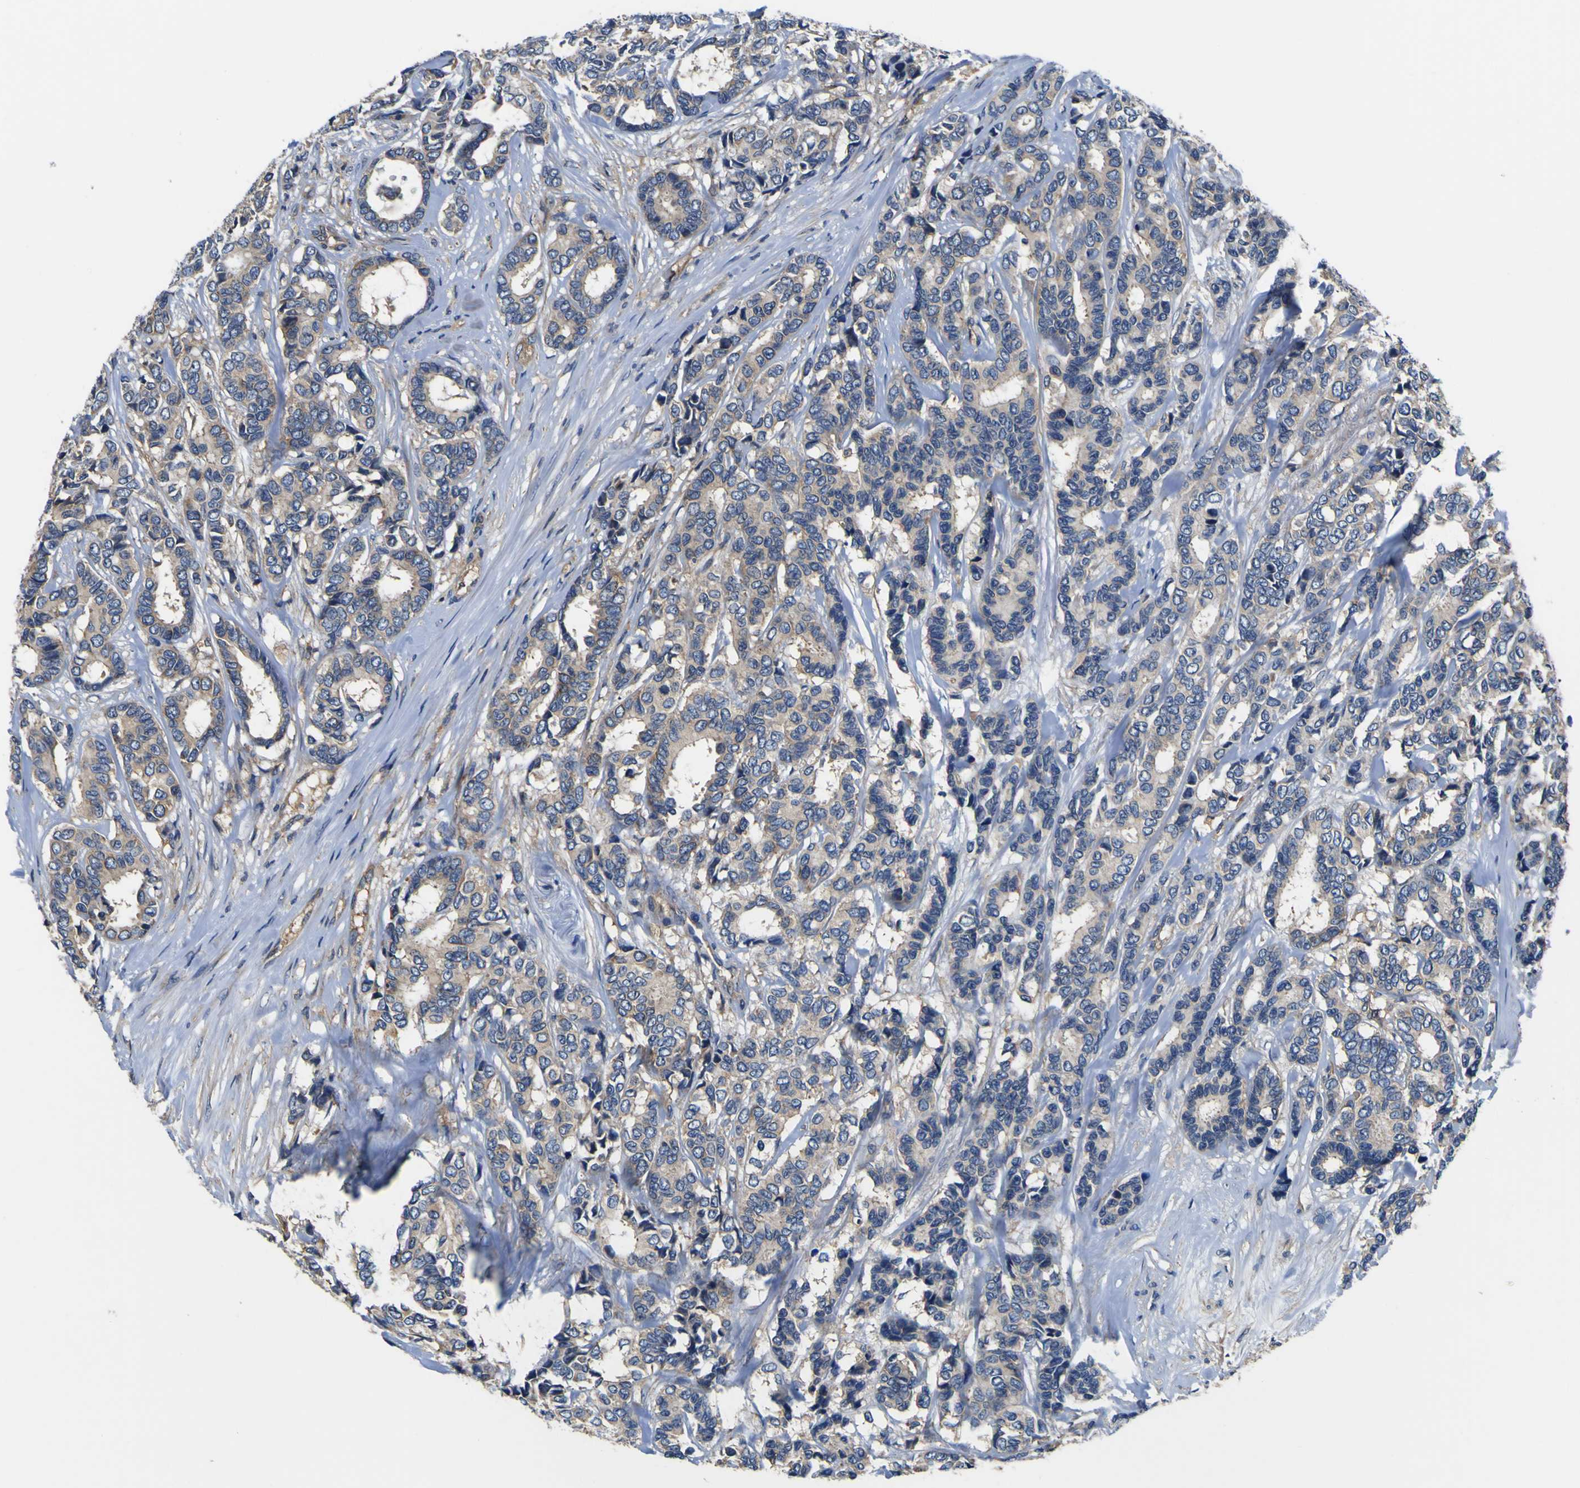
{"staining": {"intensity": "weak", "quantity": ">75%", "location": "cytoplasmic/membranous"}, "tissue": "breast cancer", "cell_type": "Tumor cells", "image_type": "cancer", "snomed": [{"axis": "morphology", "description": "Duct carcinoma"}, {"axis": "topography", "description": "Breast"}], "caption": "This is an image of immunohistochemistry staining of breast cancer (intraductal carcinoma), which shows weak staining in the cytoplasmic/membranous of tumor cells.", "gene": "CNR2", "patient": {"sex": "female", "age": 87}}